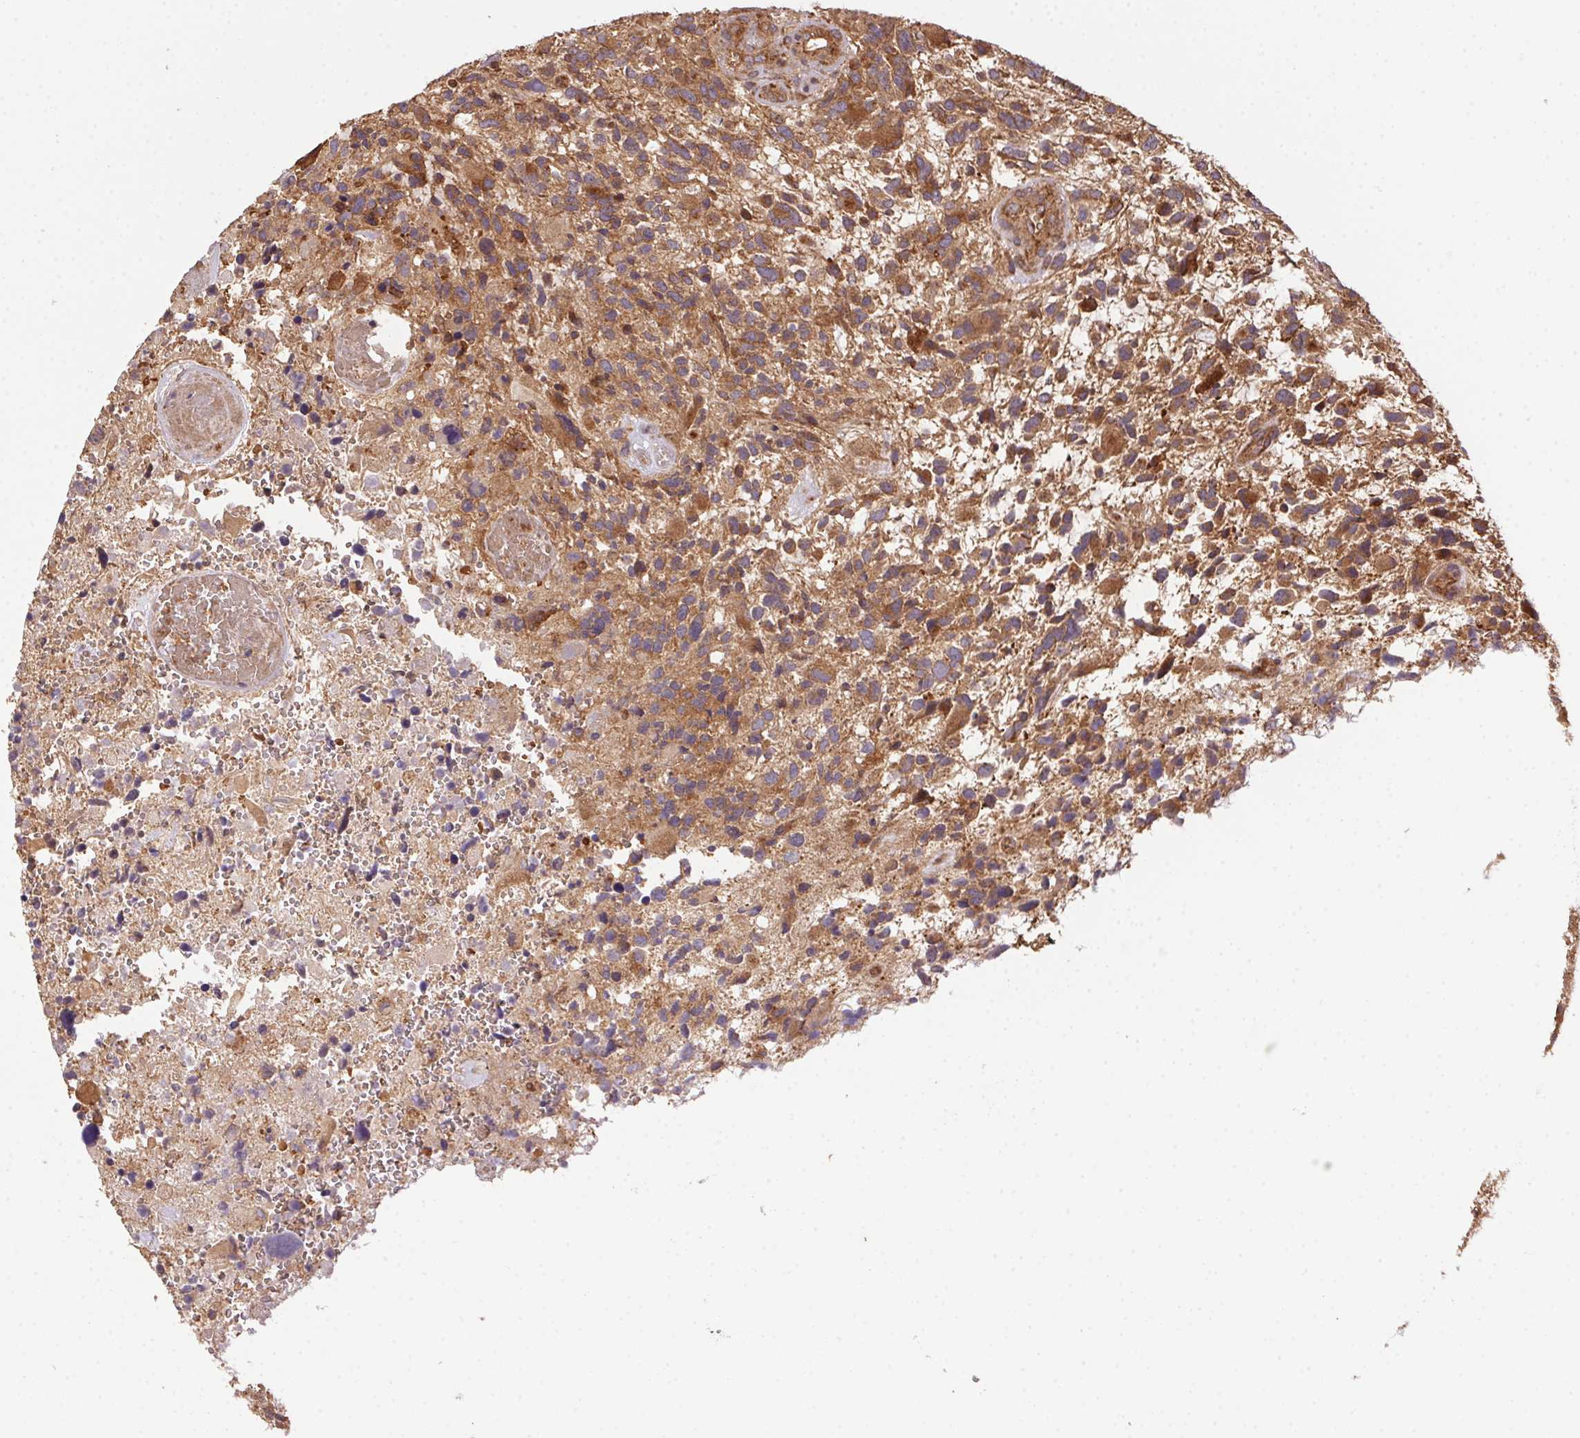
{"staining": {"intensity": "moderate", "quantity": "25%-75%", "location": "cytoplasmic/membranous"}, "tissue": "glioma", "cell_type": "Tumor cells", "image_type": "cancer", "snomed": [{"axis": "morphology", "description": "Glioma, malignant, High grade"}, {"axis": "topography", "description": "Brain"}], "caption": "Malignant glioma (high-grade) was stained to show a protein in brown. There is medium levels of moderate cytoplasmic/membranous staining in approximately 25%-75% of tumor cells.", "gene": "USE1", "patient": {"sex": "female", "age": 71}}